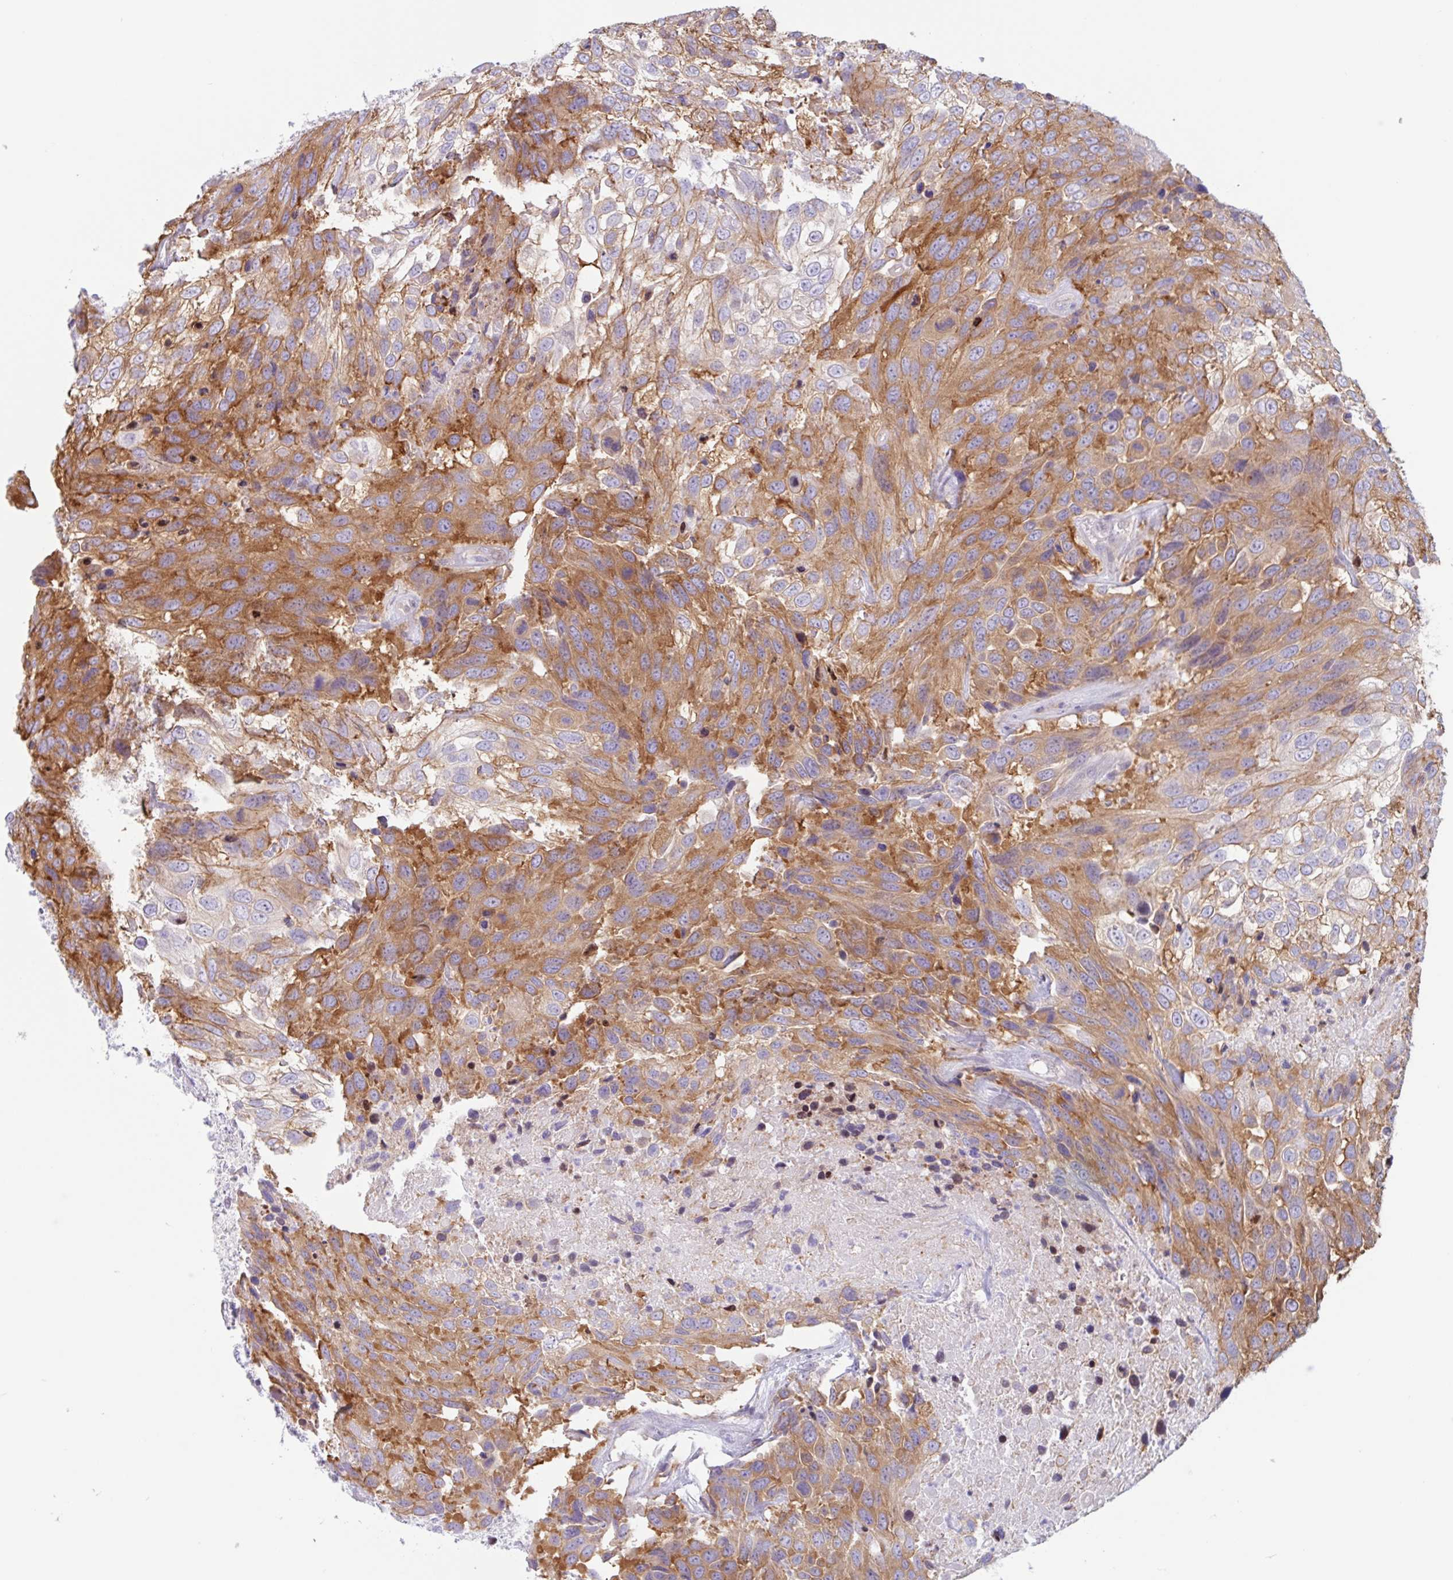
{"staining": {"intensity": "moderate", "quantity": ">75%", "location": "cytoplasmic/membranous"}, "tissue": "urothelial cancer", "cell_type": "Tumor cells", "image_type": "cancer", "snomed": [{"axis": "morphology", "description": "Urothelial carcinoma, High grade"}, {"axis": "topography", "description": "Urinary bladder"}], "caption": "A histopathology image of human urothelial cancer stained for a protein displays moderate cytoplasmic/membranous brown staining in tumor cells.", "gene": "MYH10", "patient": {"sex": "female", "age": 70}}